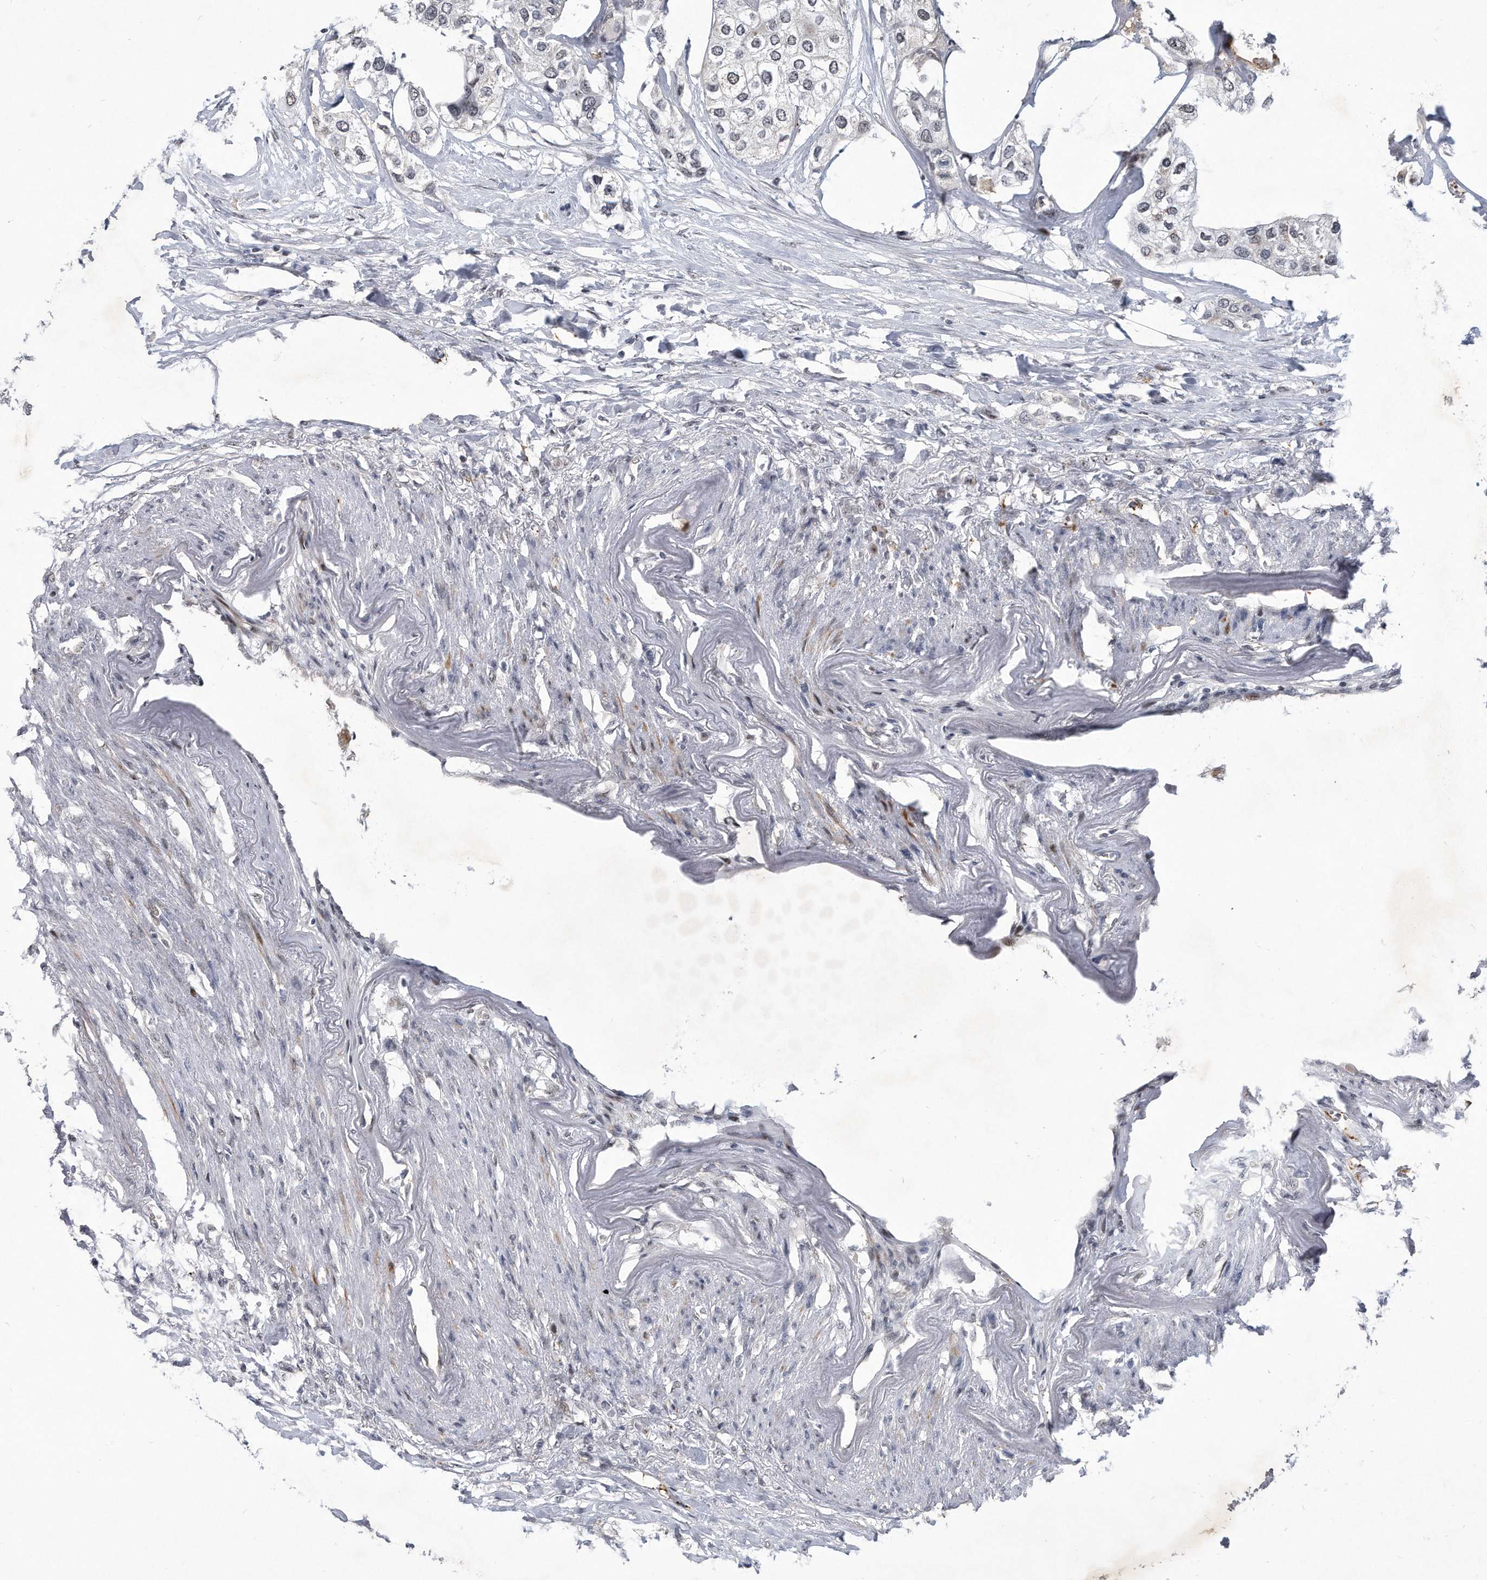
{"staining": {"intensity": "negative", "quantity": "none", "location": "none"}, "tissue": "urothelial cancer", "cell_type": "Tumor cells", "image_type": "cancer", "snomed": [{"axis": "morphology", "description": "Urothelial carcinoma, High grade"}, {"axis": "topography", "description": "Urinary bladder"}], "caption": "Human high-grade urothelial carcinoma stained for a protein using immunohistochemistry shows no staining in tumor cells.", "gene": "PGBD2", "patient": {"sex": "male", "age": 64}}